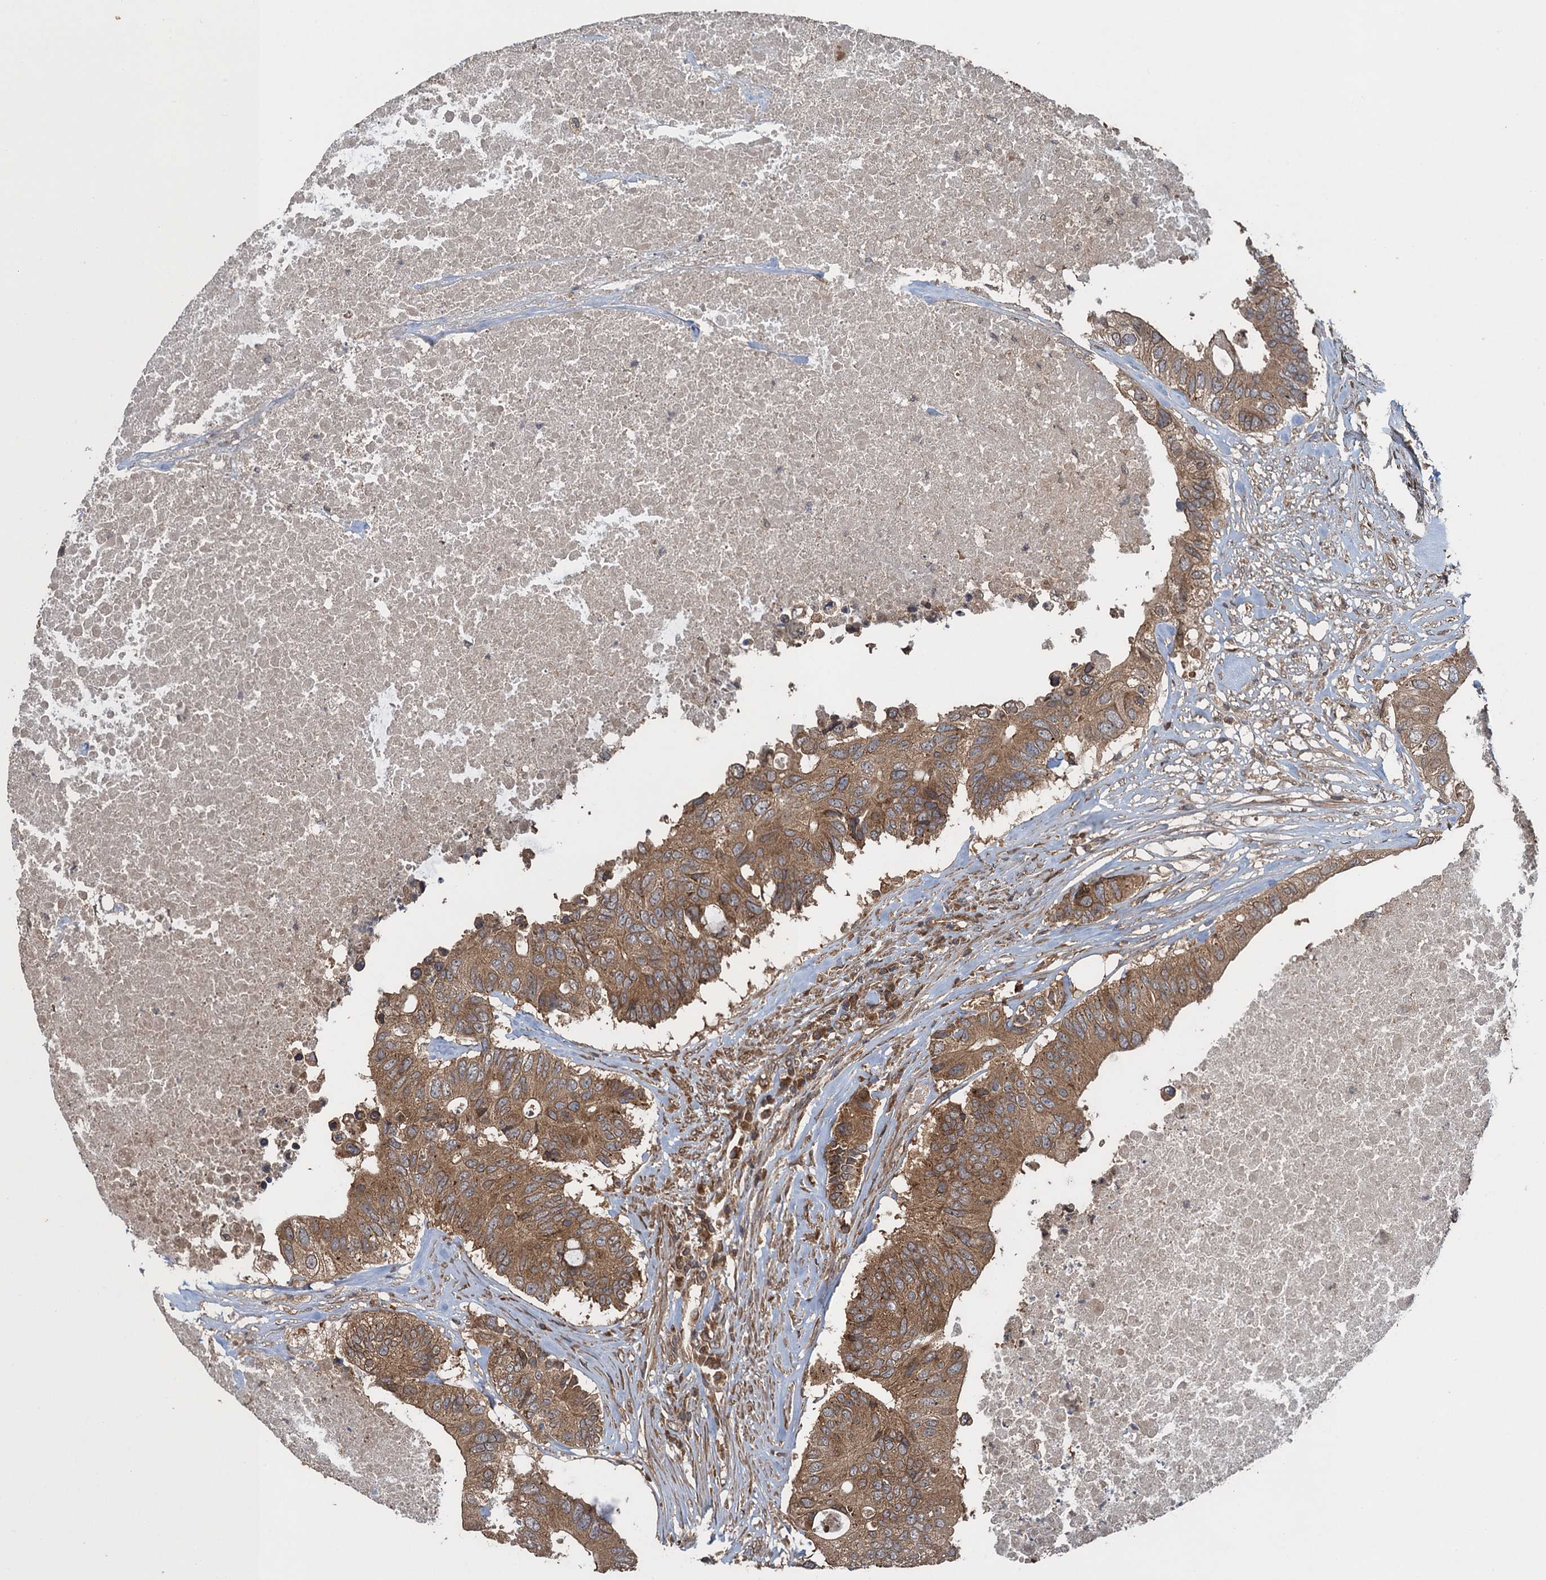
{"staining": {"intensity": "moderate", "quantity": ">75%", "location": "cytoplasmic/membranous,nuclear"}, "tissue": "colorectal cancer", "cell_type": "Tumor cells", "image_type": "cancer", "snomed": [{"axis": "morphology", "description": "Adenocarcinoma, NOS"}, {"axis": "topography", "description": "Colon"}], "caption": "A brown stain highlights moderate cytoplasmic/membranous and nuclear expression of a protein in human adenocarcinoma (colorectal) tumor cells.", "gene": "GLE1", "patient": {"sex": "male", "age": 71}}